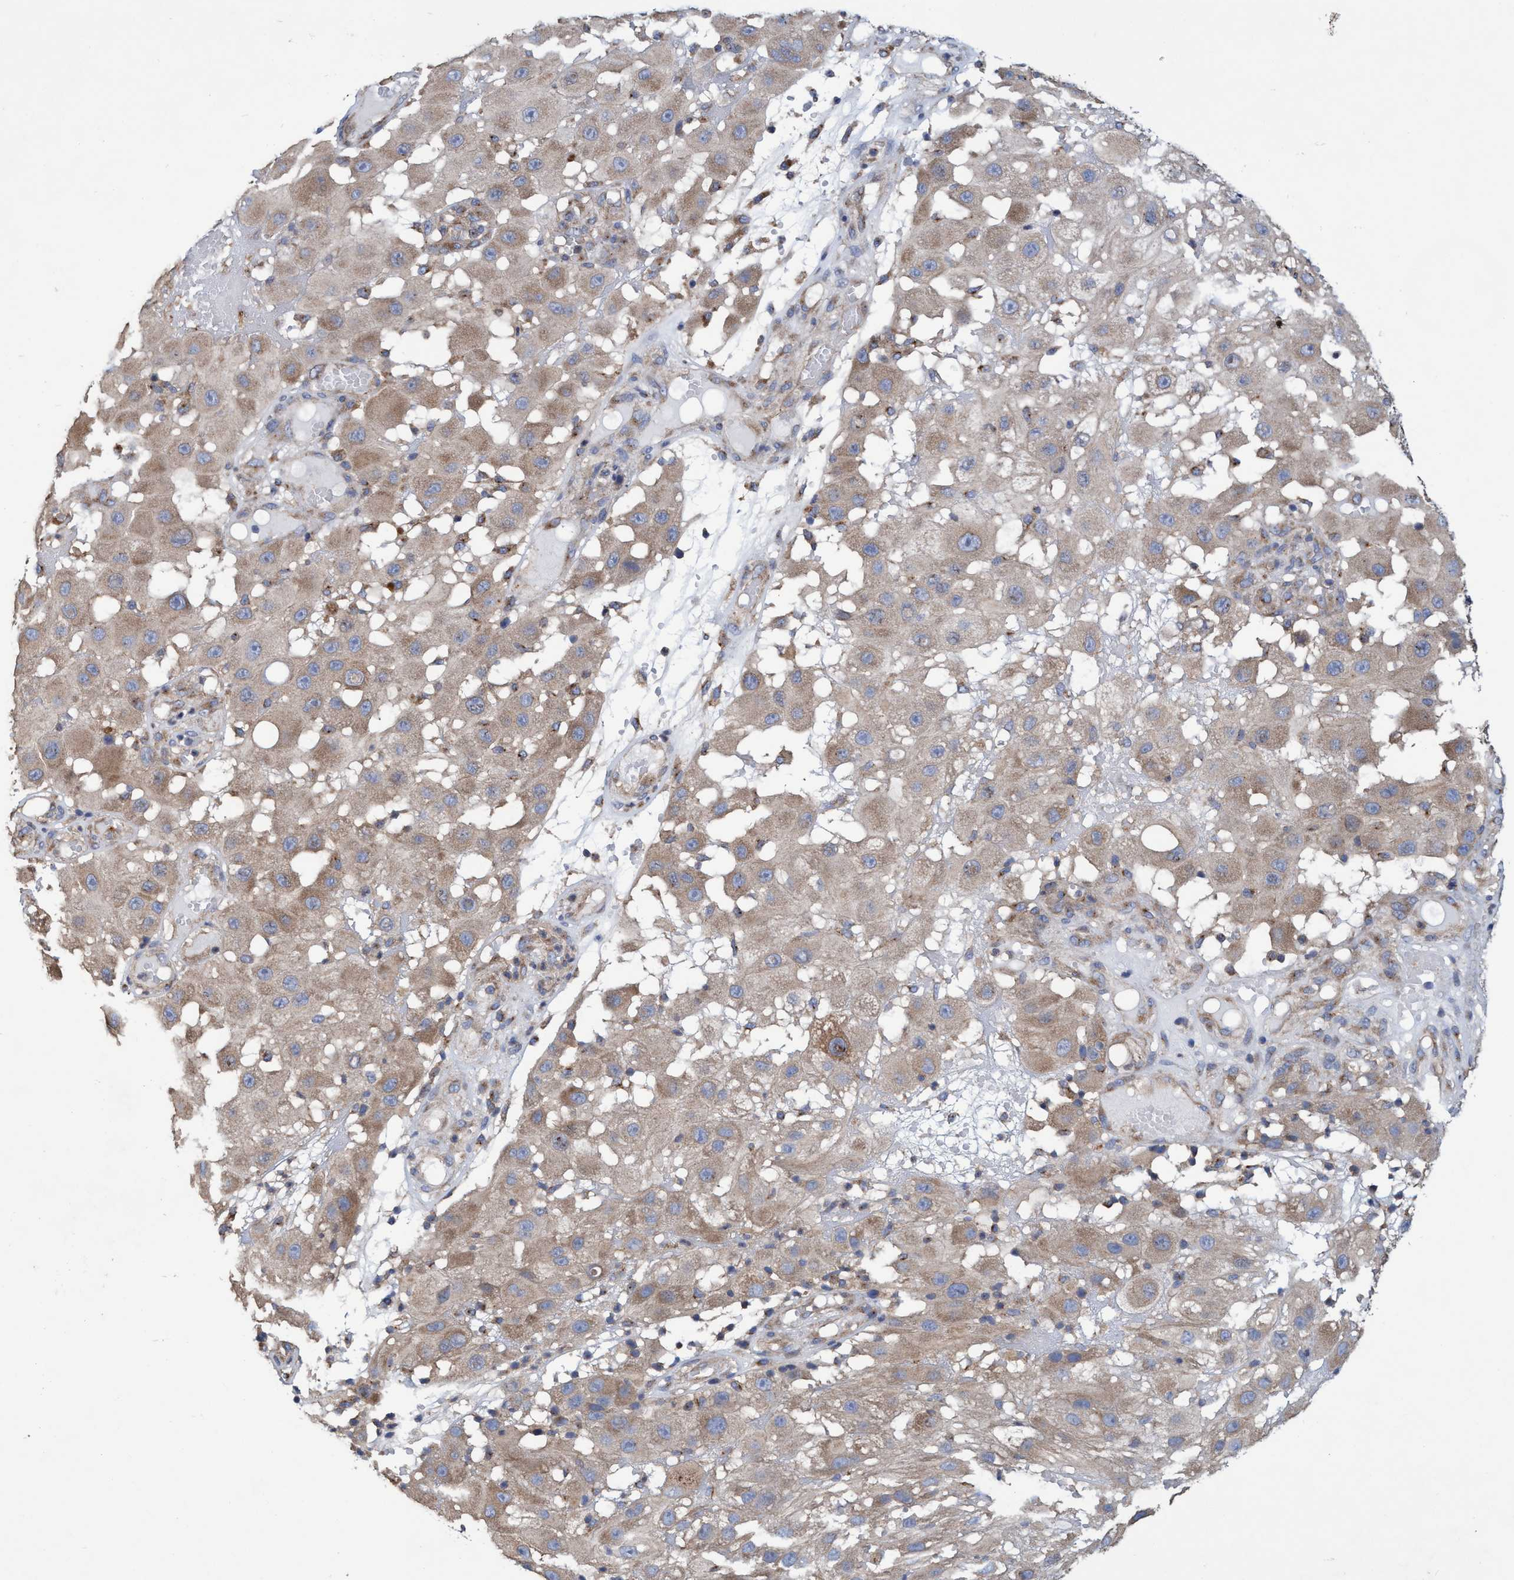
{"staining": {"intensity": "weak", "quantity": ">75%", "location": "cytoplasmic/membranous"}, "tissue": "melanoma", "cell_type": "Tumor cells", "image_type": "cancer", "snomed": [{"axis": "morphology", "description": "Malignant melanoma, NOS"}, {"axis": "topography", "description": "Skin"}], "caption": "A low amount of weak cytoplasmic/membranous positivity is identified in approximately >75% of tumor cells in melanoma tissue. (brown staining indicates protein expression, while blue staining denotes nuclei).", "gene": "BICD2", "patient": {"sex": "female", "age": 81}}